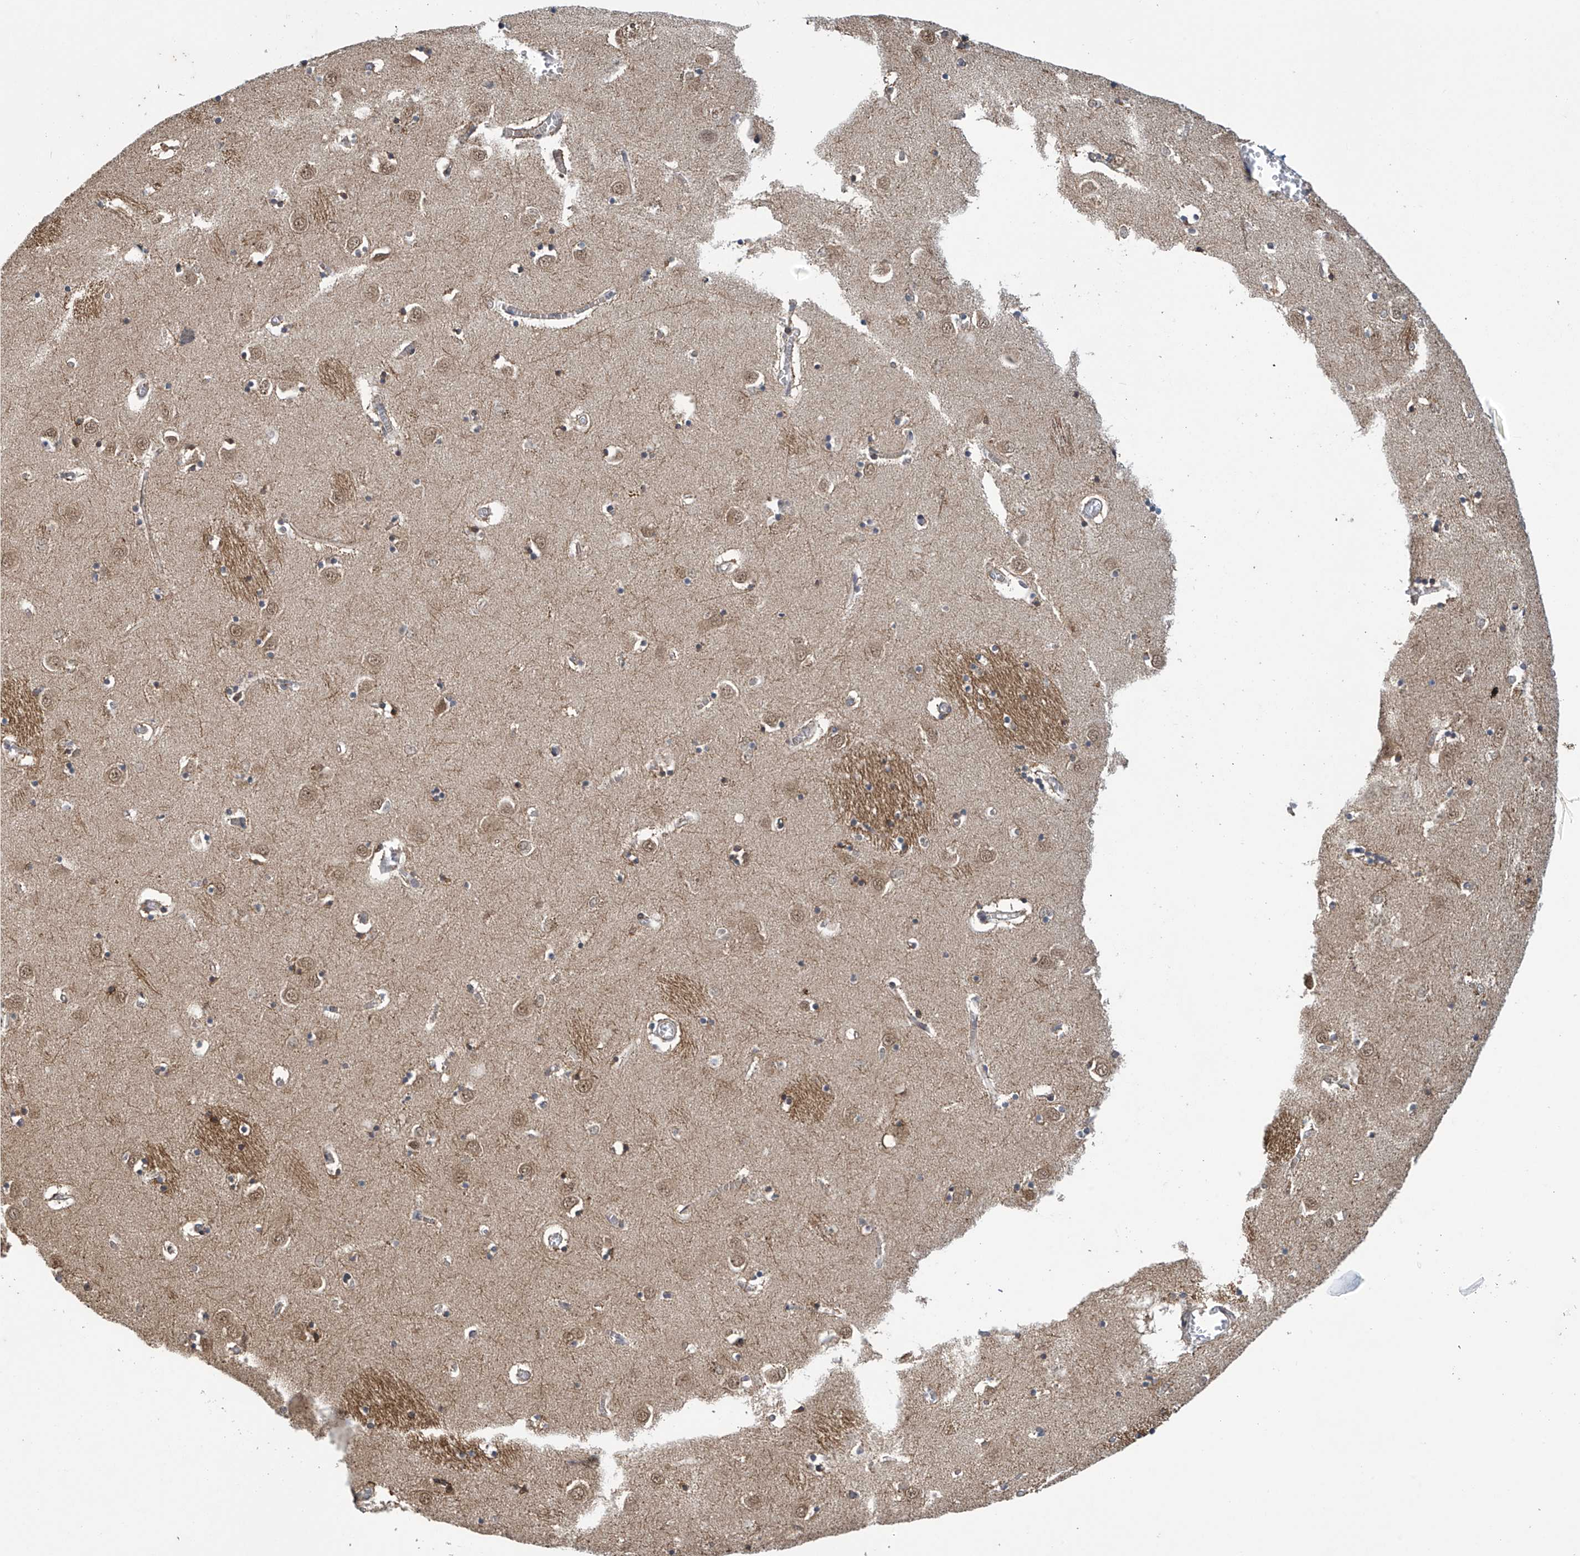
{"staining": {"intensity": "moderate", "quantity": "<25%", "location": "cytoplasmic/membranous,nuclear"}, "tissue": "caudate", "cell_type": "Glial cells", "image_type": "normal", "snomed": [{"axis": "morphology", "description": "Normal tissue, NOS"}, {"axis": "topography", "description": "Lateral ventricle wall"}], "caption": "Immunohistochemical staining of benign caudate exhibits low levels of moderate cytoplasmic/membranous,nuclear positivity in about <25% of glial cells. The protein is shown in brown color, while the nuclei are stained blue.", "gene": "ABHD13", "patient": {"sex": "male", "age": 70}}